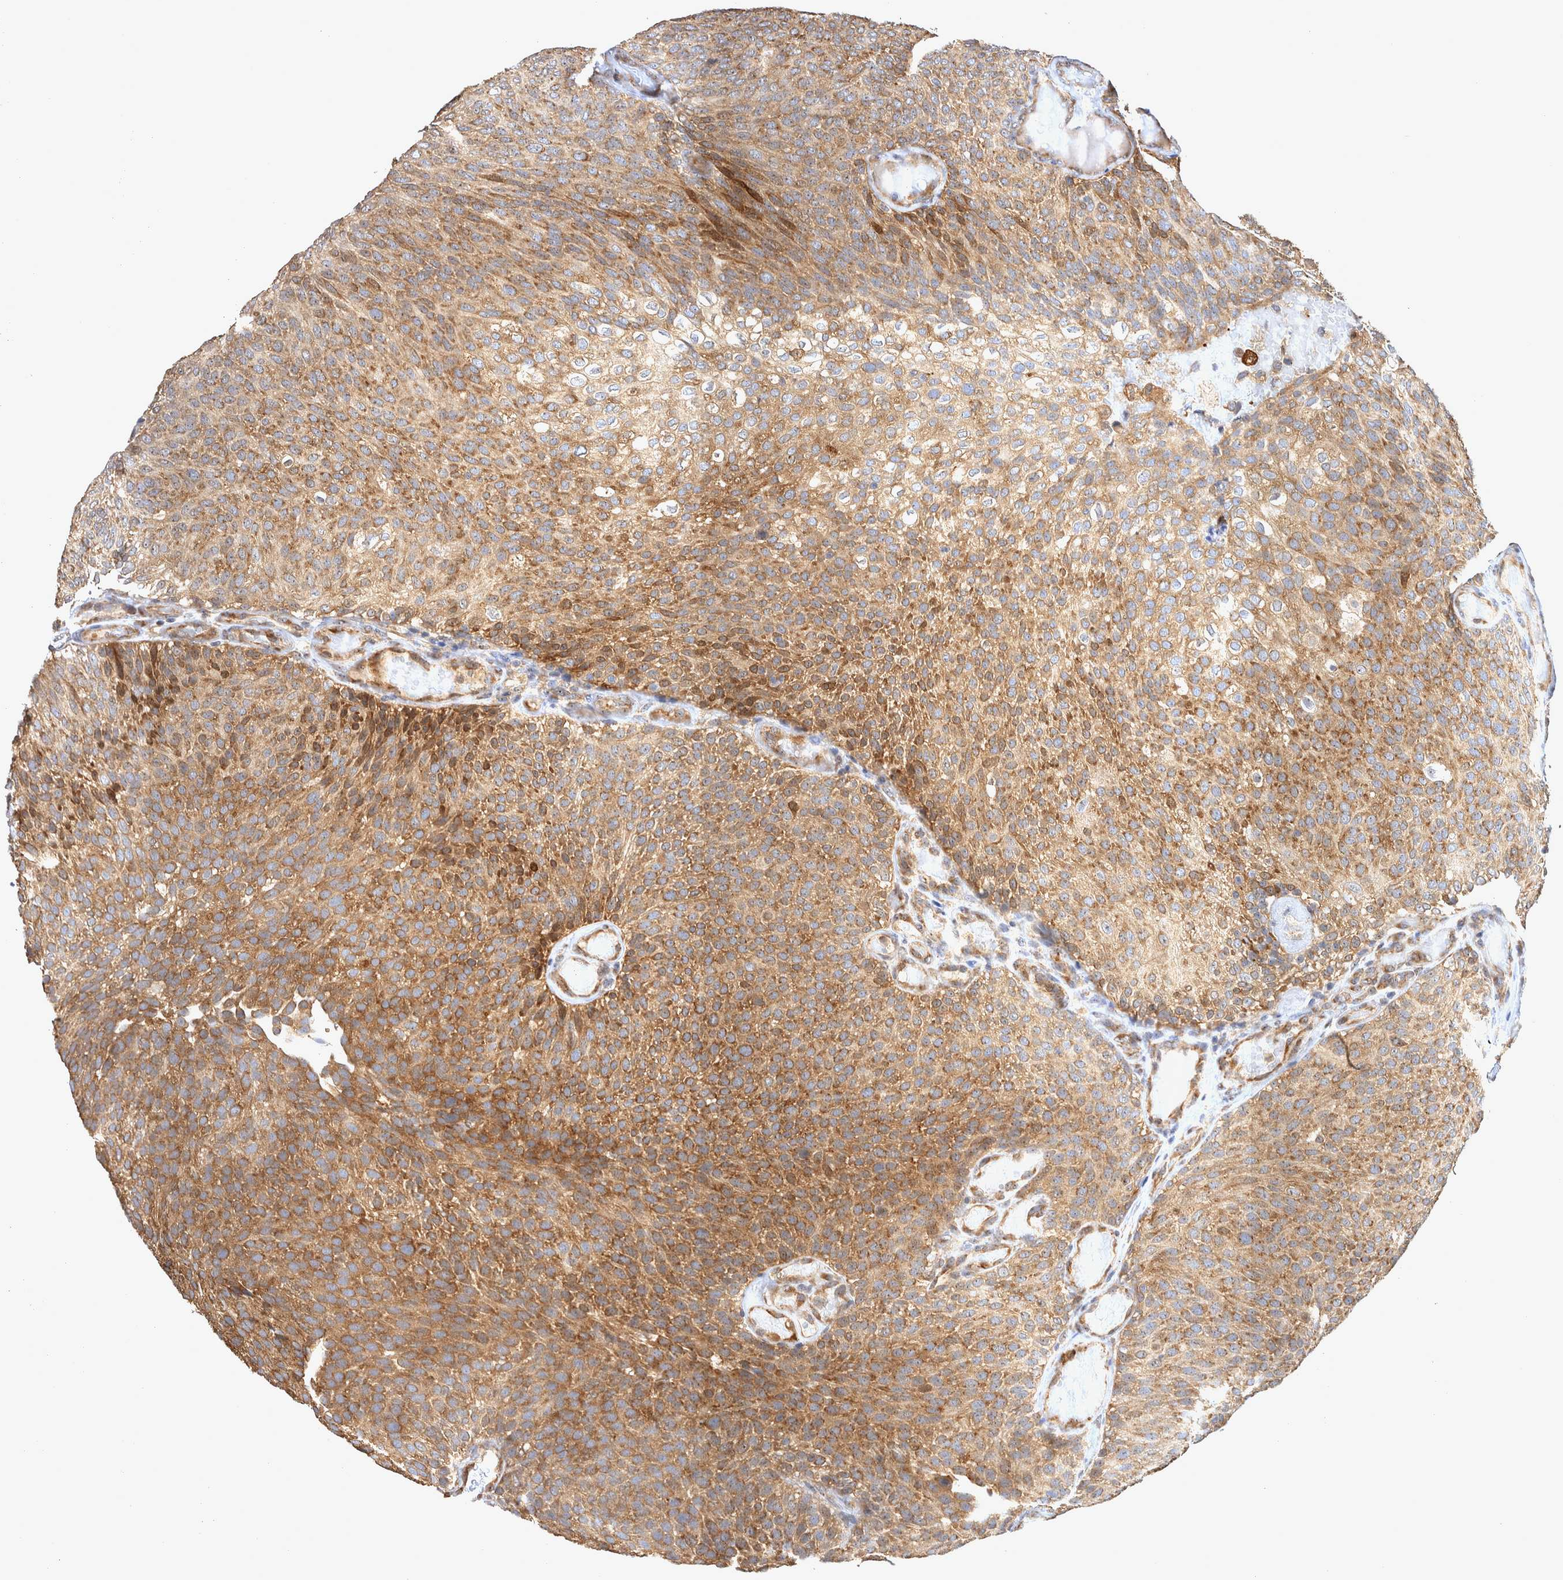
{"staining": {"intensity": "moderate", "quantity": ">75%", "location": "cytoplasmic/membranous"}, "tissue": "urothelial cancer", "cell_type": "Tumor cells", "image_type": "cancer", "snomed": [{"axis": "morphology", "description": "Urothelial carcinoma, Low grade"}, {"axis": "topography", "description": "Urinary bladder"}], "caption": "Urothelial cancer tissue shows moderate cytoplasmic/membranous staining in about >75% of tumor cells", "gene": "ATXN2", "patient": {"sex": "male", "age": 78}}